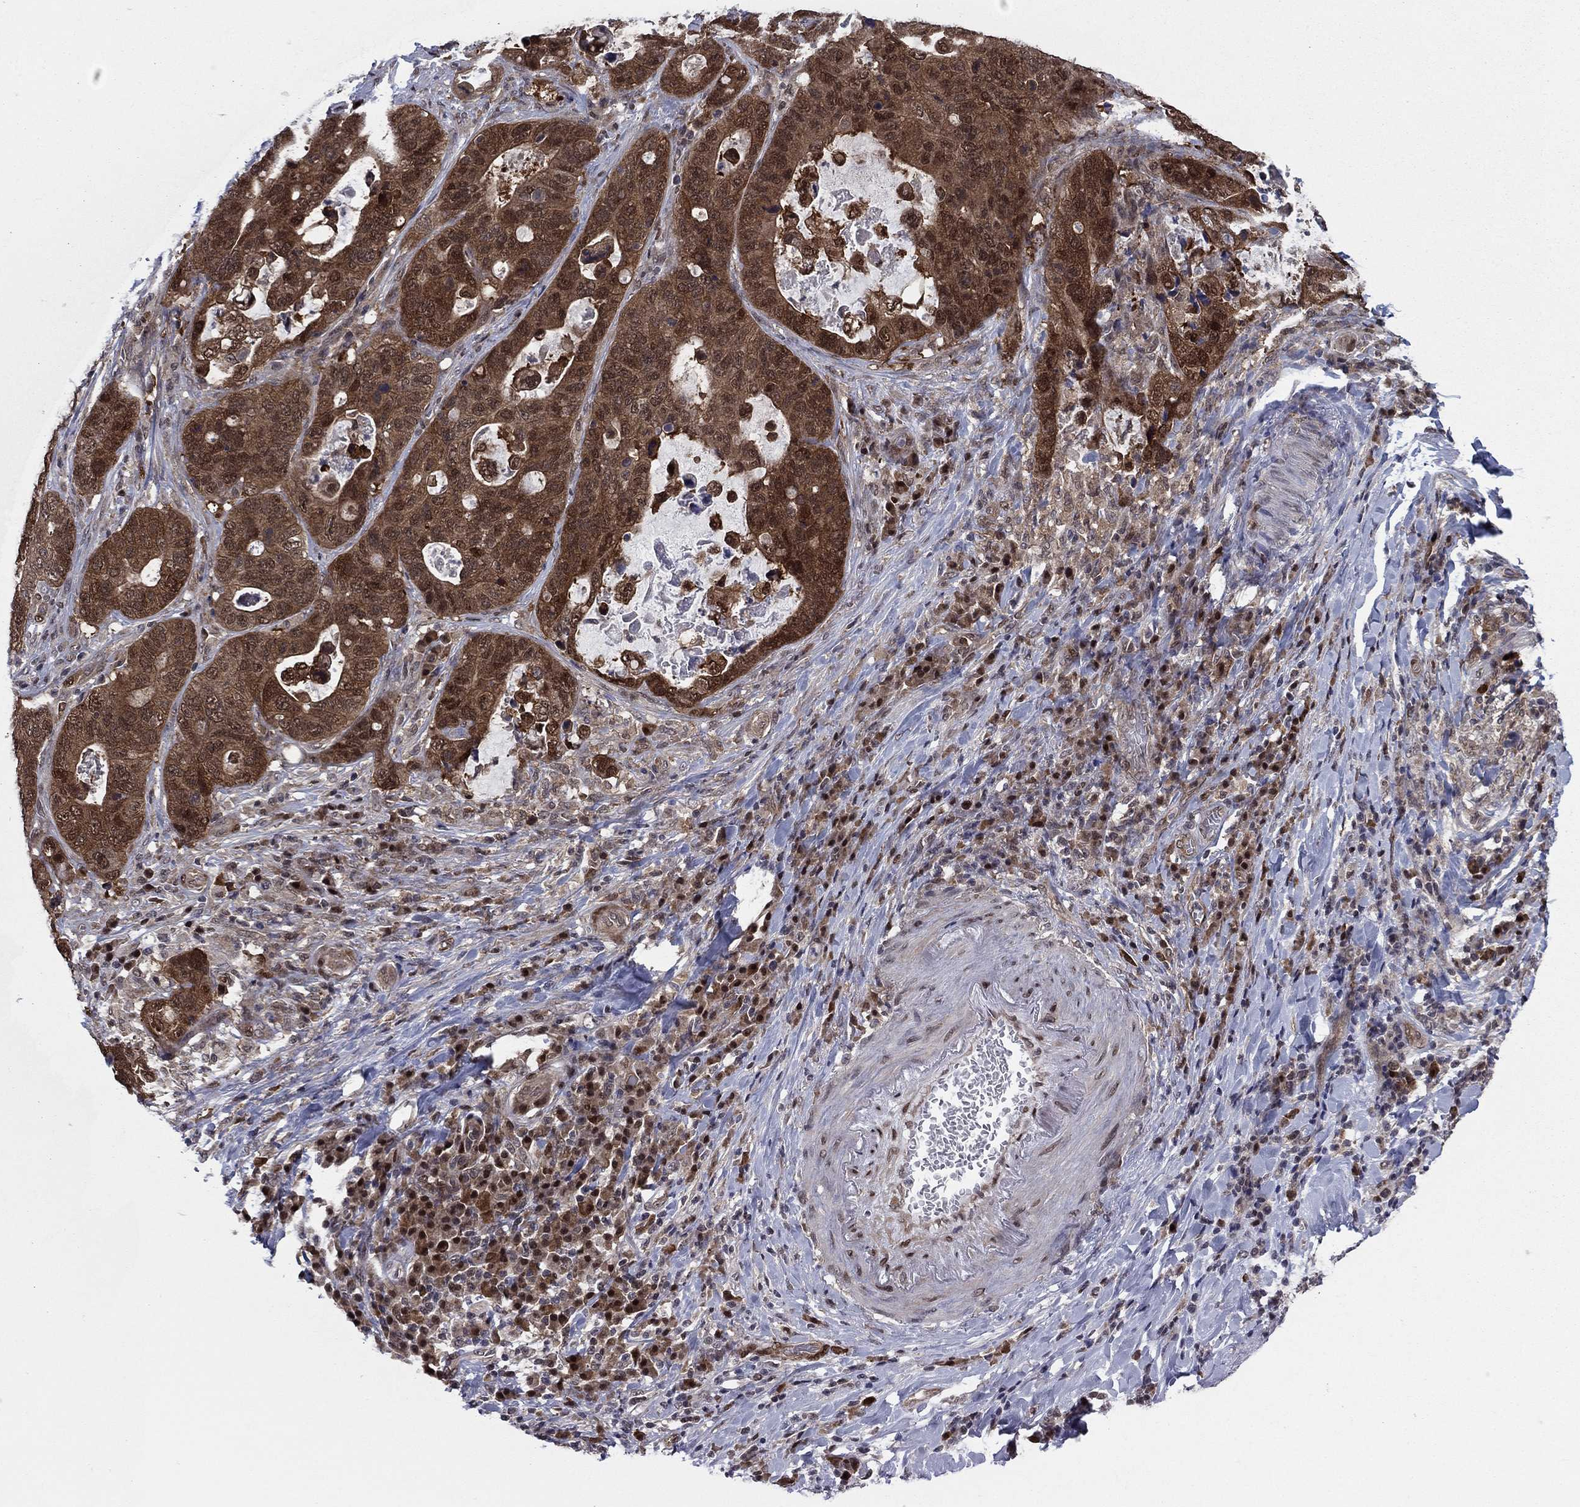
{"staining": {"intensity": "moderate", "quantity": ">75%", "location": "cytoplasmic/membranous"}, "tissue": "stomach cancer", "cell_type": "Tumor cells", "image_type": "cancer", "snomed": [{"axis": "morphology", "description": "Adenocarcinoma, NOS"}, {"axis": "topography", "description": "Stomach"}], "caption": "Adenocarcinoma (stomach) tissue demonstrates moderate cytoplasmic/membranous positivity in approximately >75% of tumor cells", "gene": "FKBP4", "patient": {"sex": "male", "age": 54}}